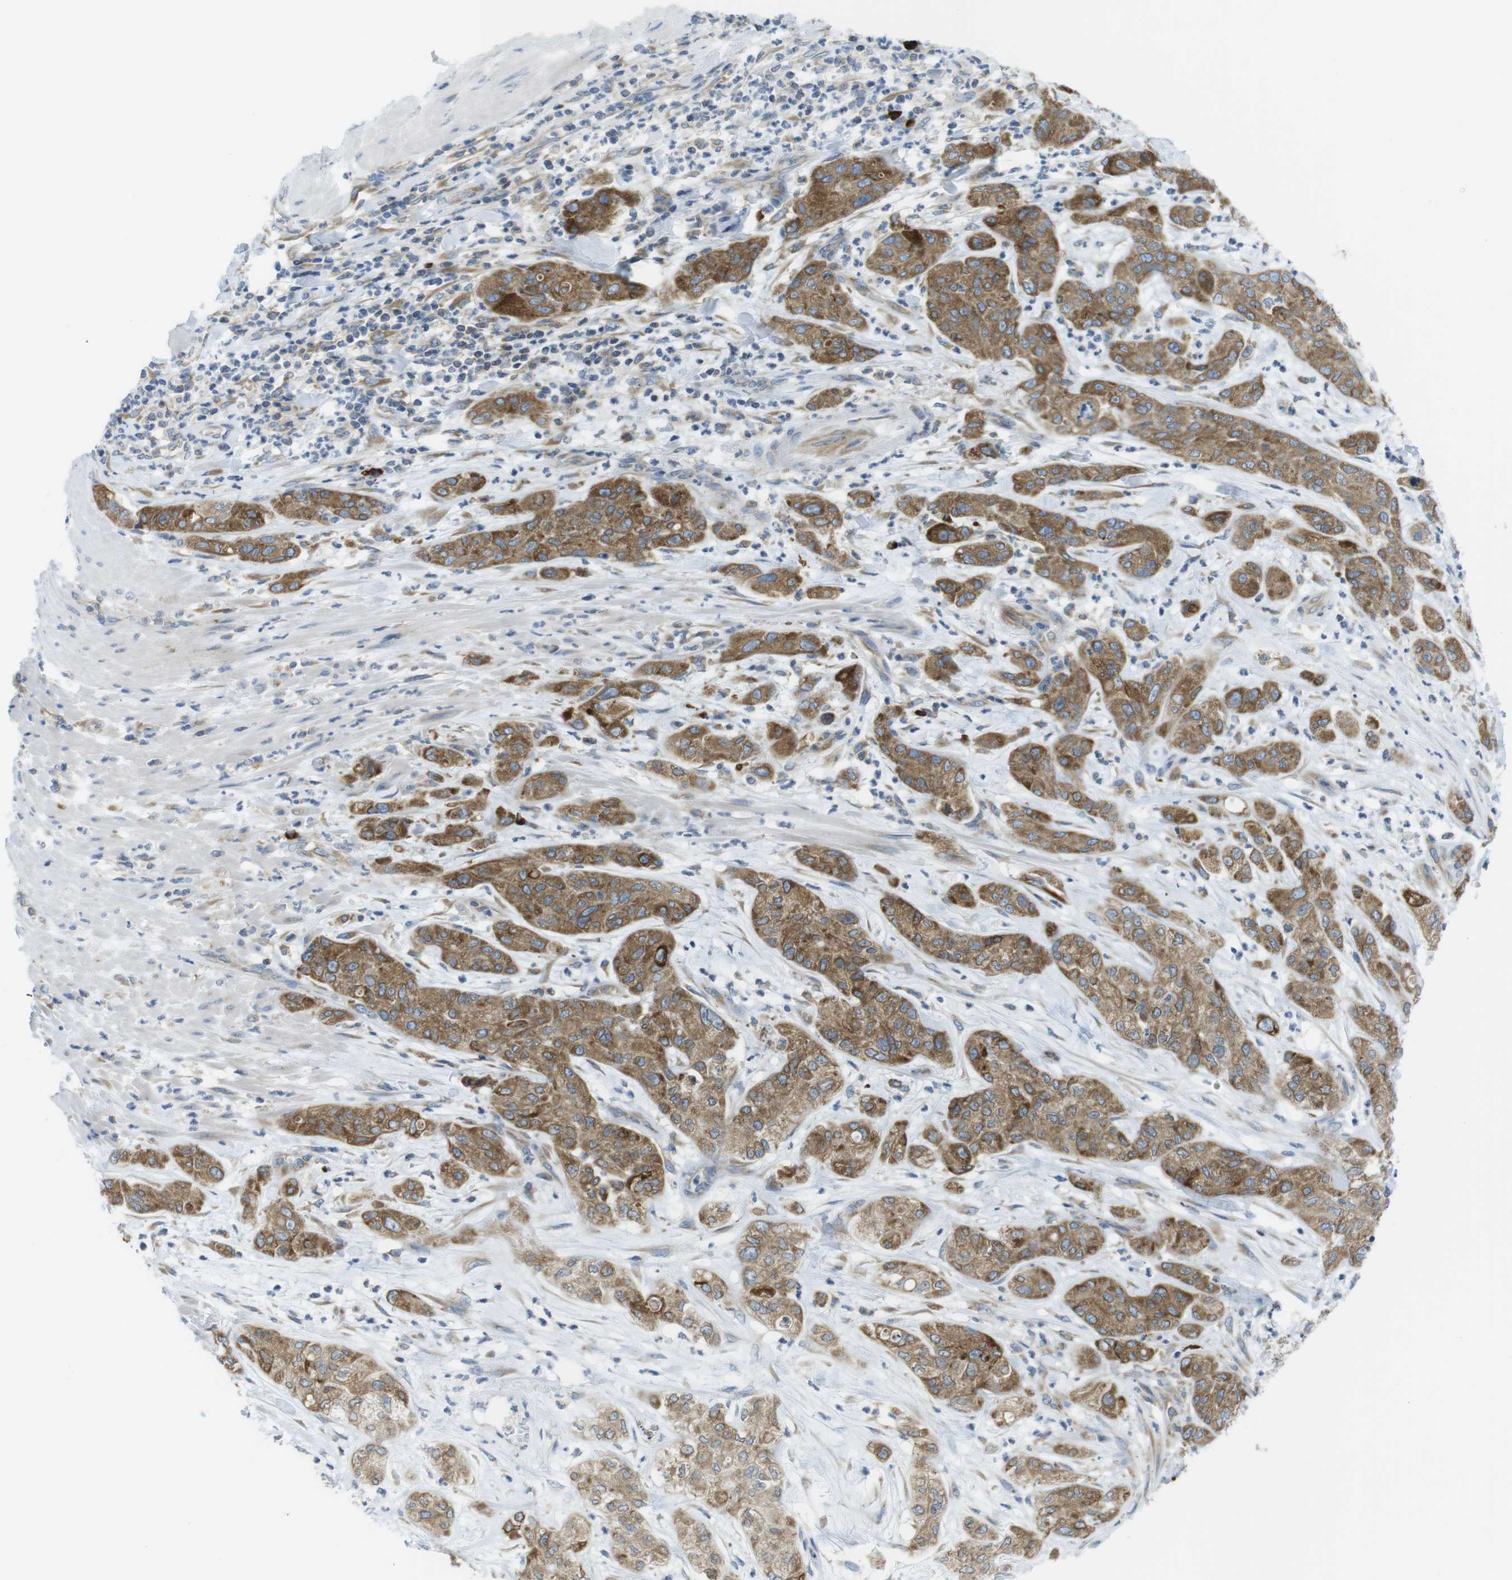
{"staining": {"intensity": "moderate", "quantity": ">75%", "location": "cytoplasmic/membranous"}, "tissue": "pancreatic cancer", "cell_type": "Tumor cells", "image_type": "cancer", "snomed": [{"axis": "morphology", "description": "Adenocarcinoma, NOS"}, {"axis": "topography", "description": "Pancreas"}], "caption": "An IHC micrograph of tumor tissue is shown. Protein staining in brown highlights moderate cytoplasmic/membranous positivity in pancreatic adenocarcinoma within tumor cells.", "gene": "CLPTM1L", "patient": {"sex": "female", "age": 78}}